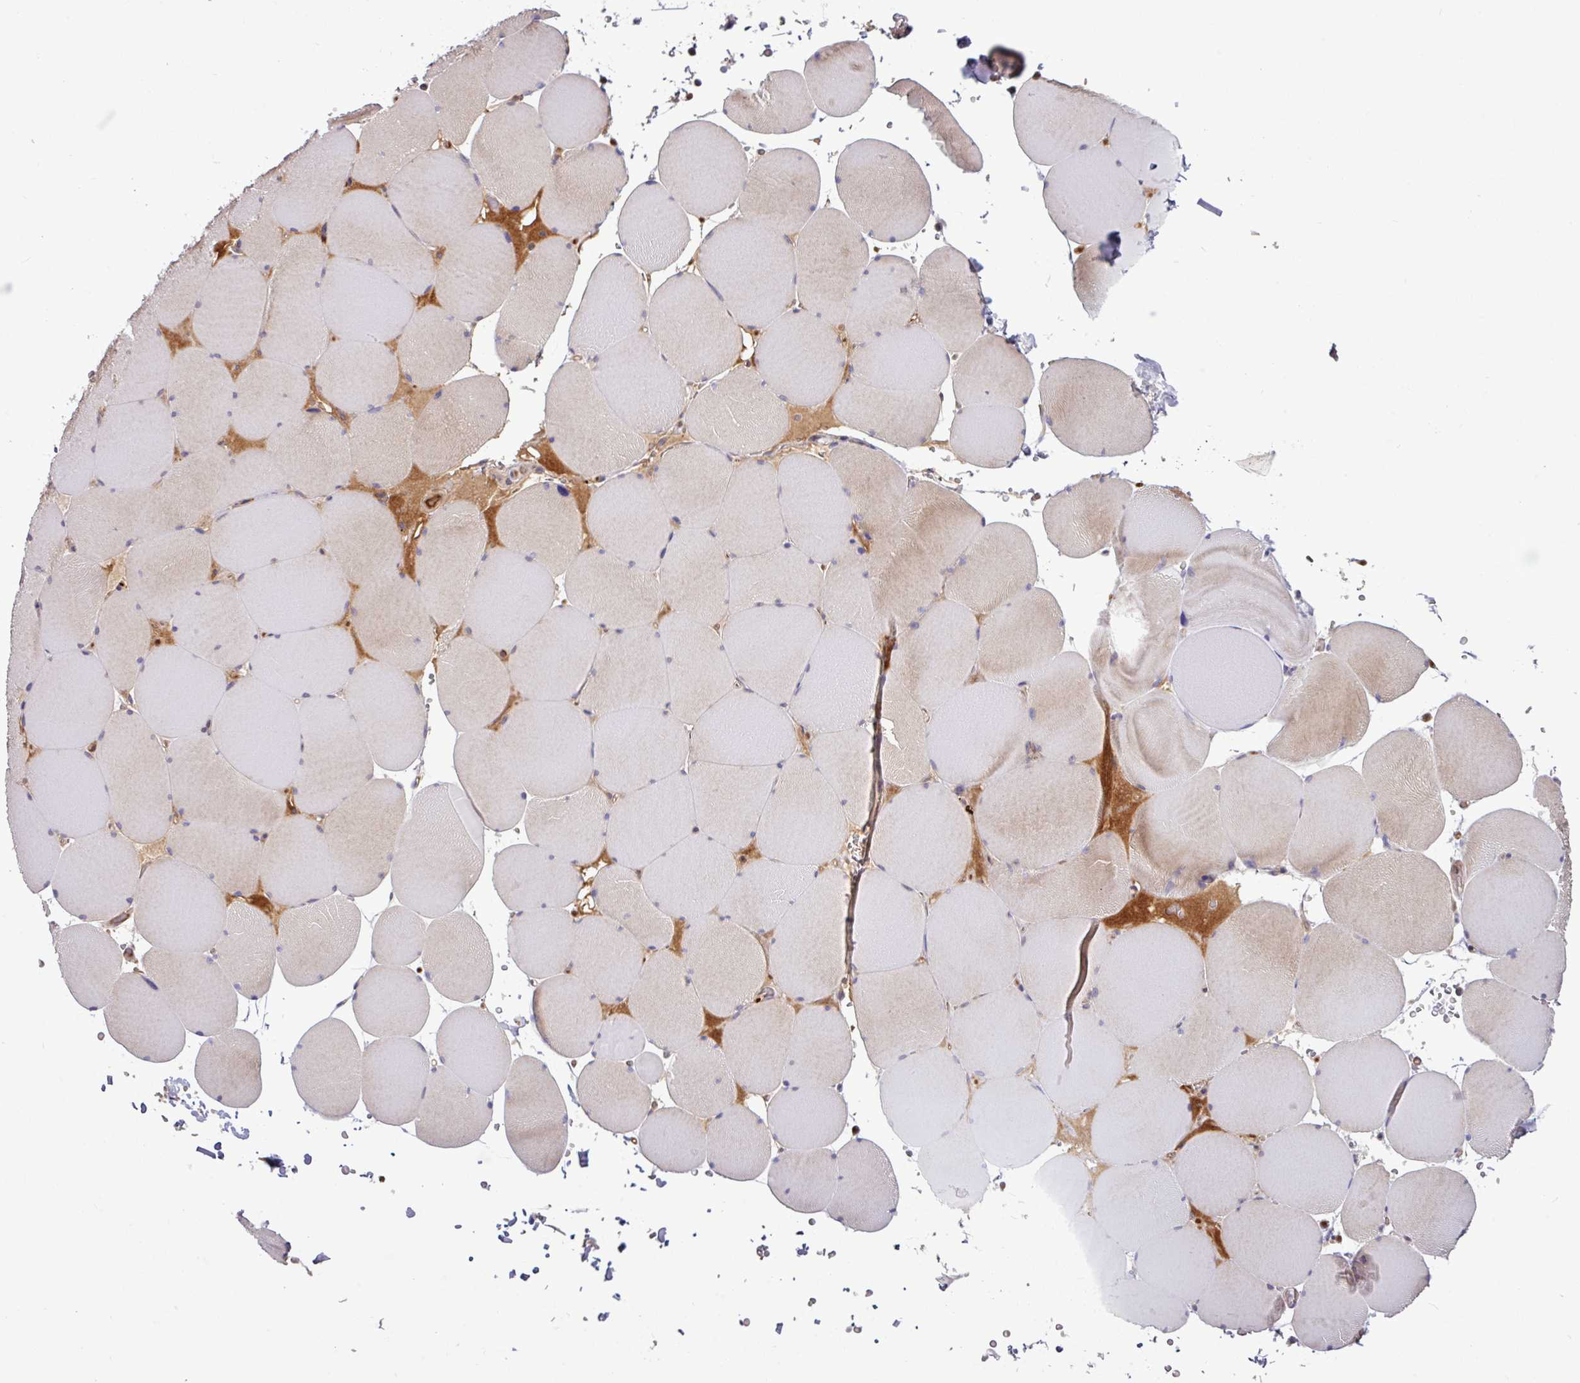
{"staining": {"intensity": "moderate", "quantity": "25%-75%", "location": "cytoplasmic/membranous"}, "tissue": "skeletal muscle", "cell_type": "Myocytes", "image_type": "normal", "snomed": [{"axis": "morphology", "description": "Normal tissue, NOS"}, {"axis": "topography", "description": "Skeletal muscle"}, {"axis": "topography", "description": "Head-Neck"}], "caption": "Skeletal muscle stained for a protein demonstrates moderate cytoplasmic/membranous positivity in myocytes. (DAB (3,3'-diaminobenzidine) IHC with brightfield microscopy, high magnification).", "gene": "B4GALNT4", "patient": {"sex": "male", "age": 66}}